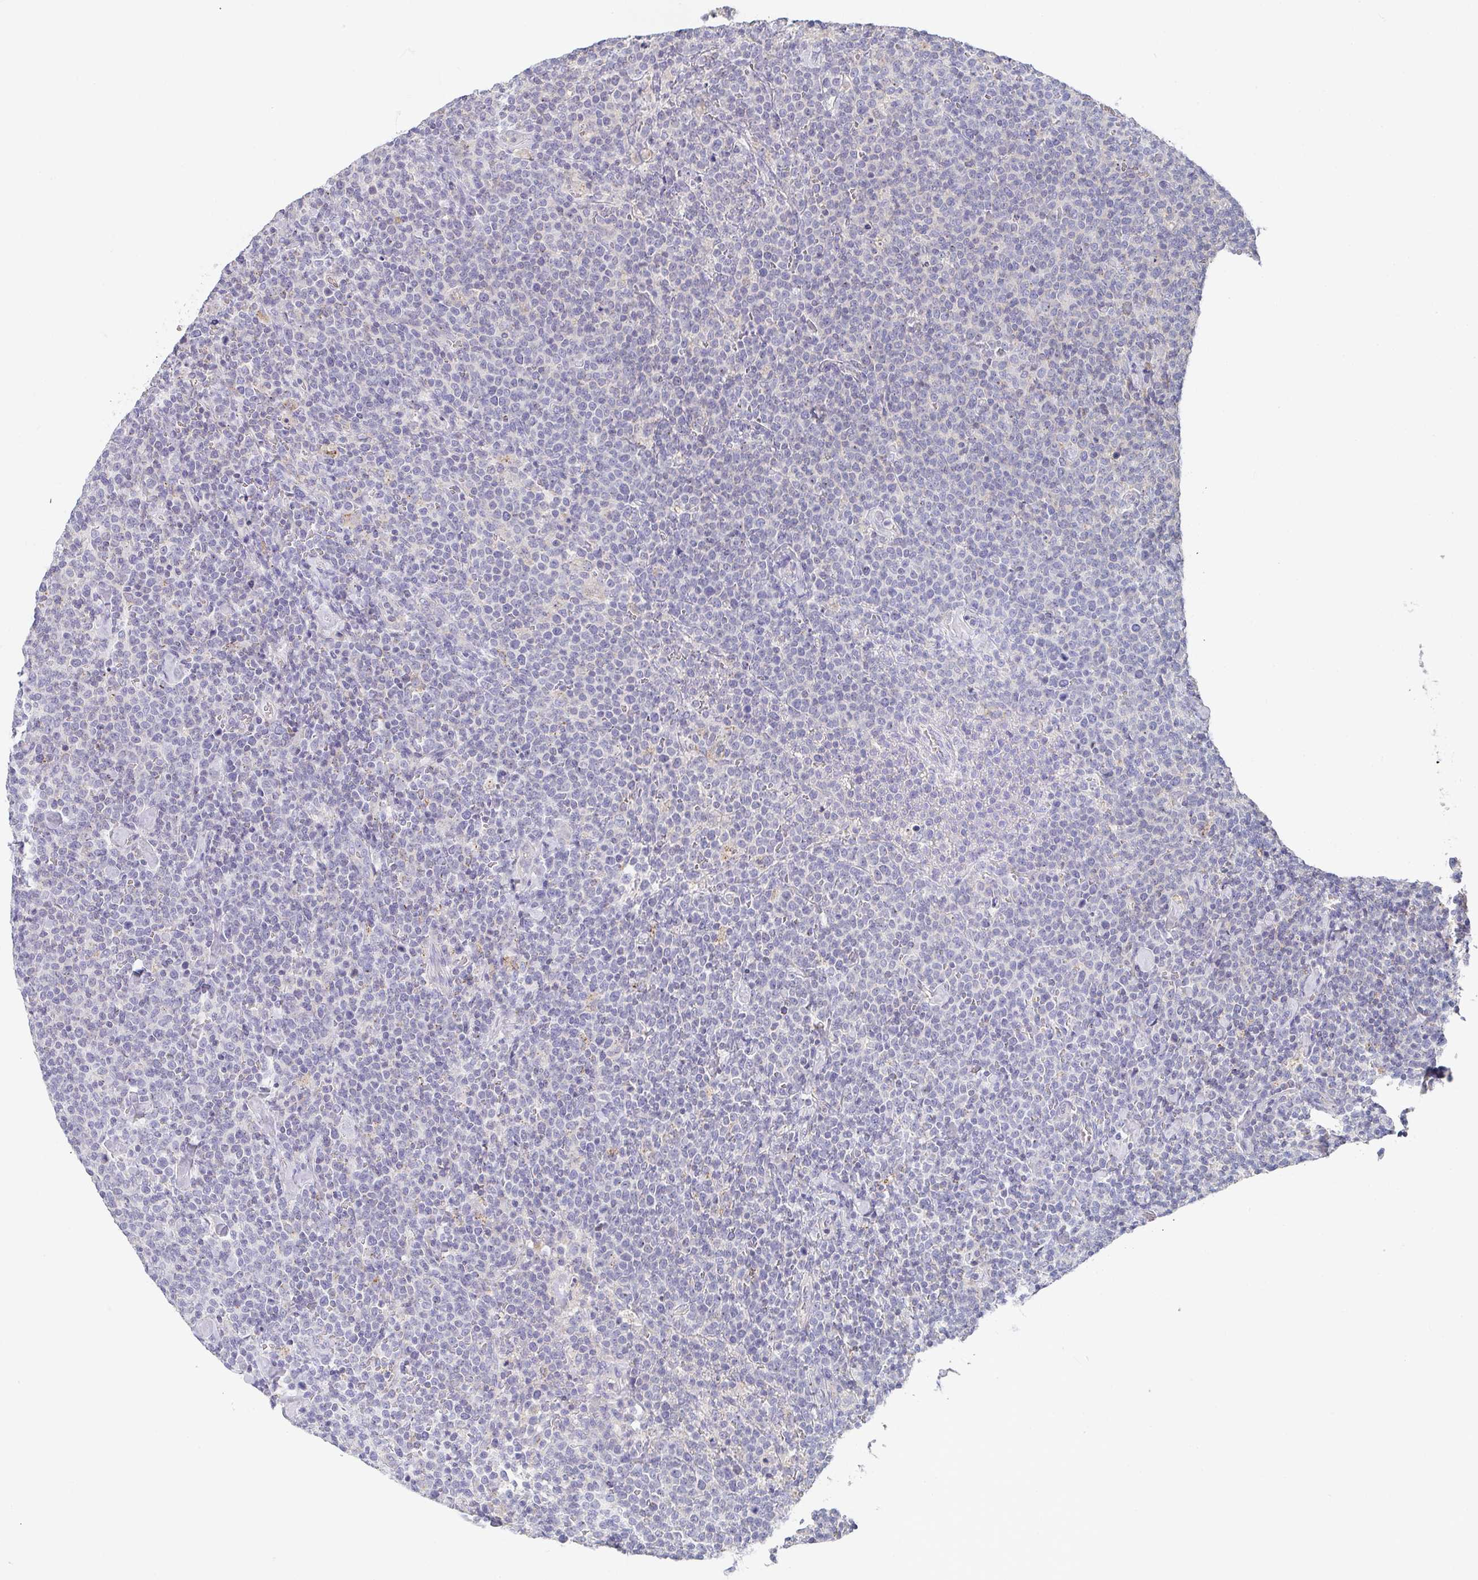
{"staining": {"intensity": "negative", "quantity": "none", "location": "none"}, "tissue": "lymphoma", "cell_type": "Tumor cells", "image_type": "cancer", "snomed": [{"axis": "morphology", "description": "Malignant lymphoma, non-Hodgkin's type, High grade"}, {"axis": "topography", "description": "Lymph node"}], "caption": "Immunohistochemistry (IHC) of human malignant lymphoma, non-Hodgkin's type (high-grade) shows no positivity in tumor cells.", "gene": "CHMP5", "patient": {"sex": "male", "age": 61}}